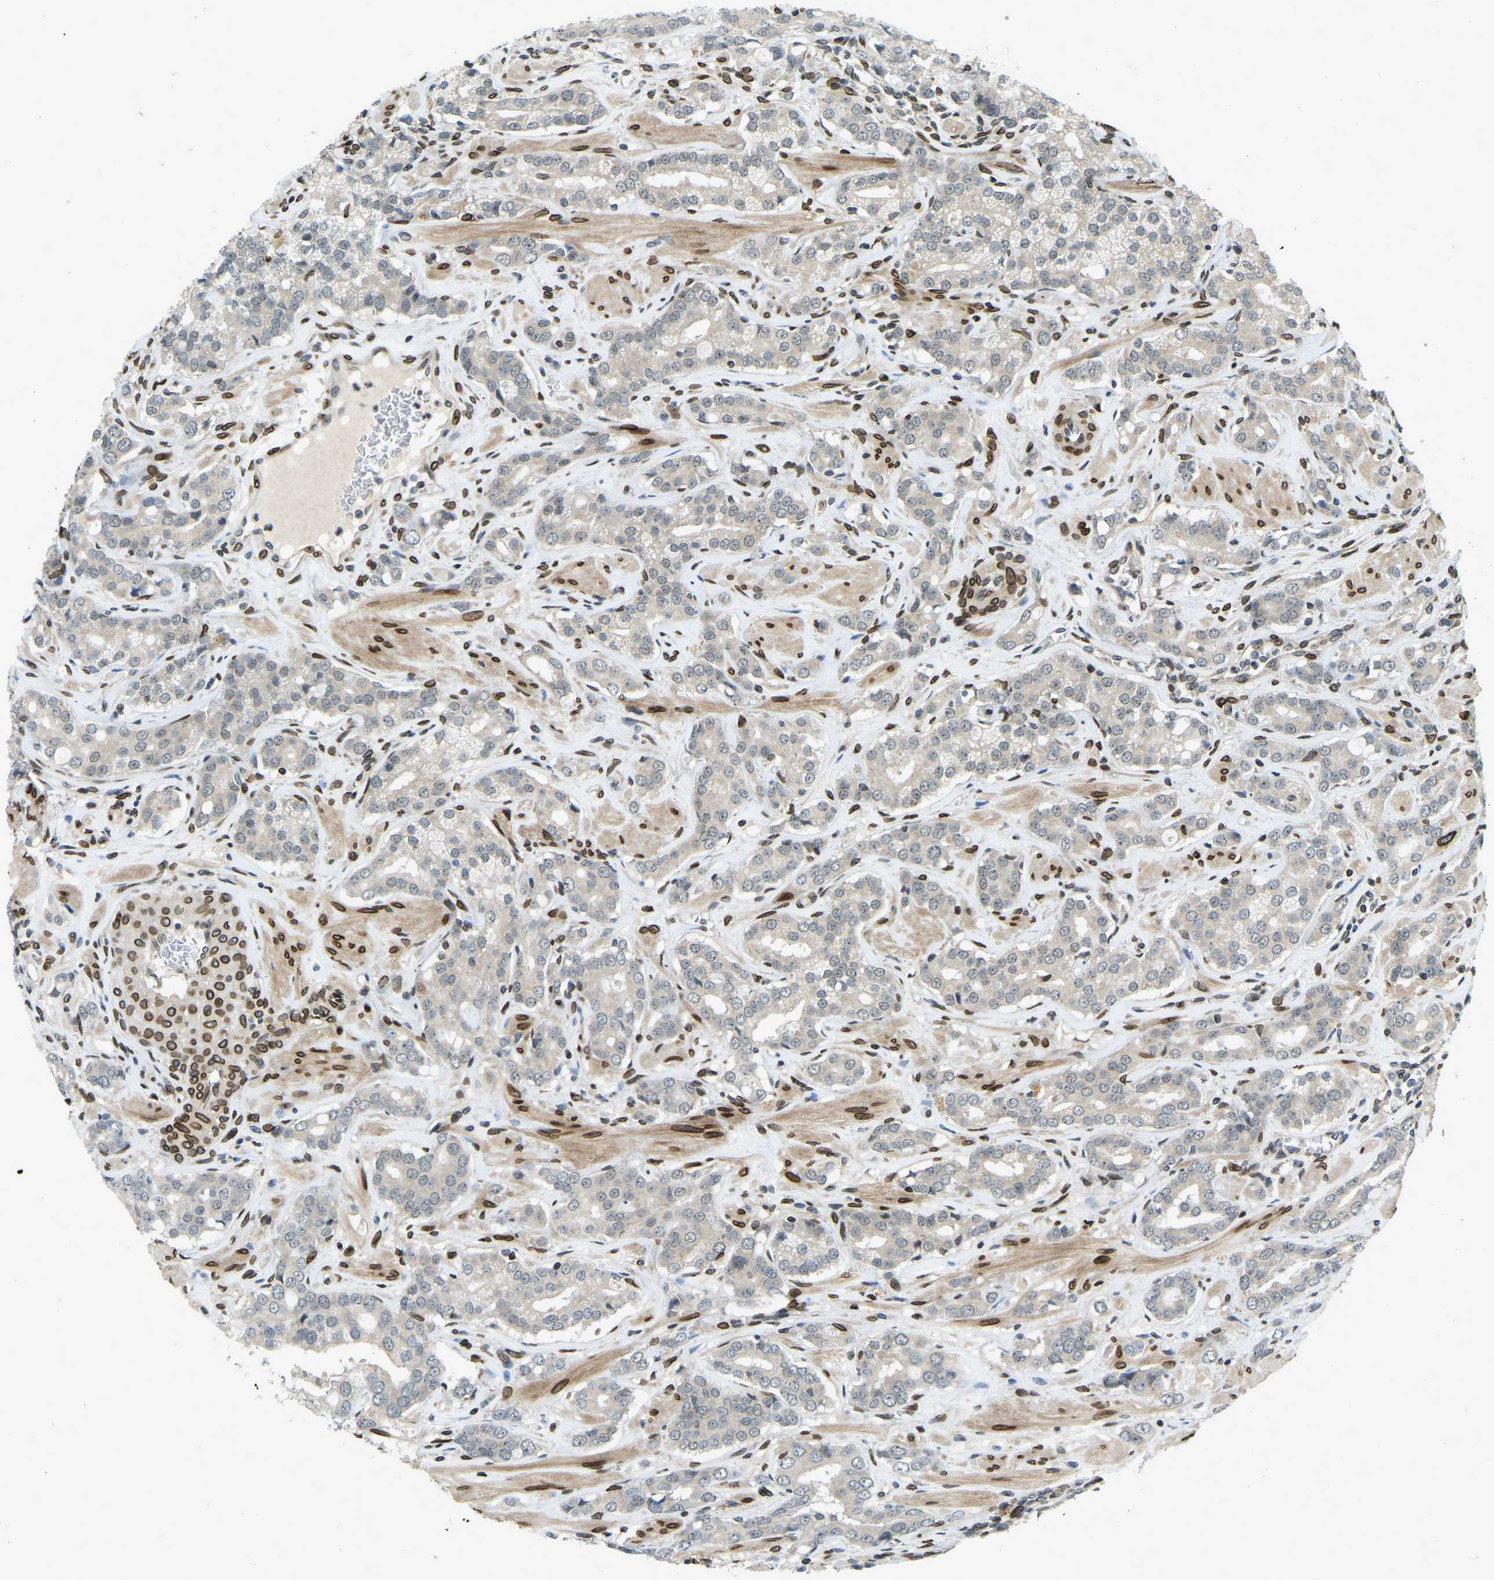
{"staining": {"intensity": "negative", "quantity": "none", "location": "none"}, "tissue": "prostate cancer", "cell_type": "Tumor cells", "image_type": "cancer", "snomed": [{"axis": "morphology", "description": "Adenocarcinoma, High grade"}, {"axis": "topography", "description": "Prostate"}], "caption": "IHC of high-grade adenocarcinoma (prostate) shows no positivity in tumor cells.", "gene": "SYNE1", "patient": {"sex": "male", "age": 52}}